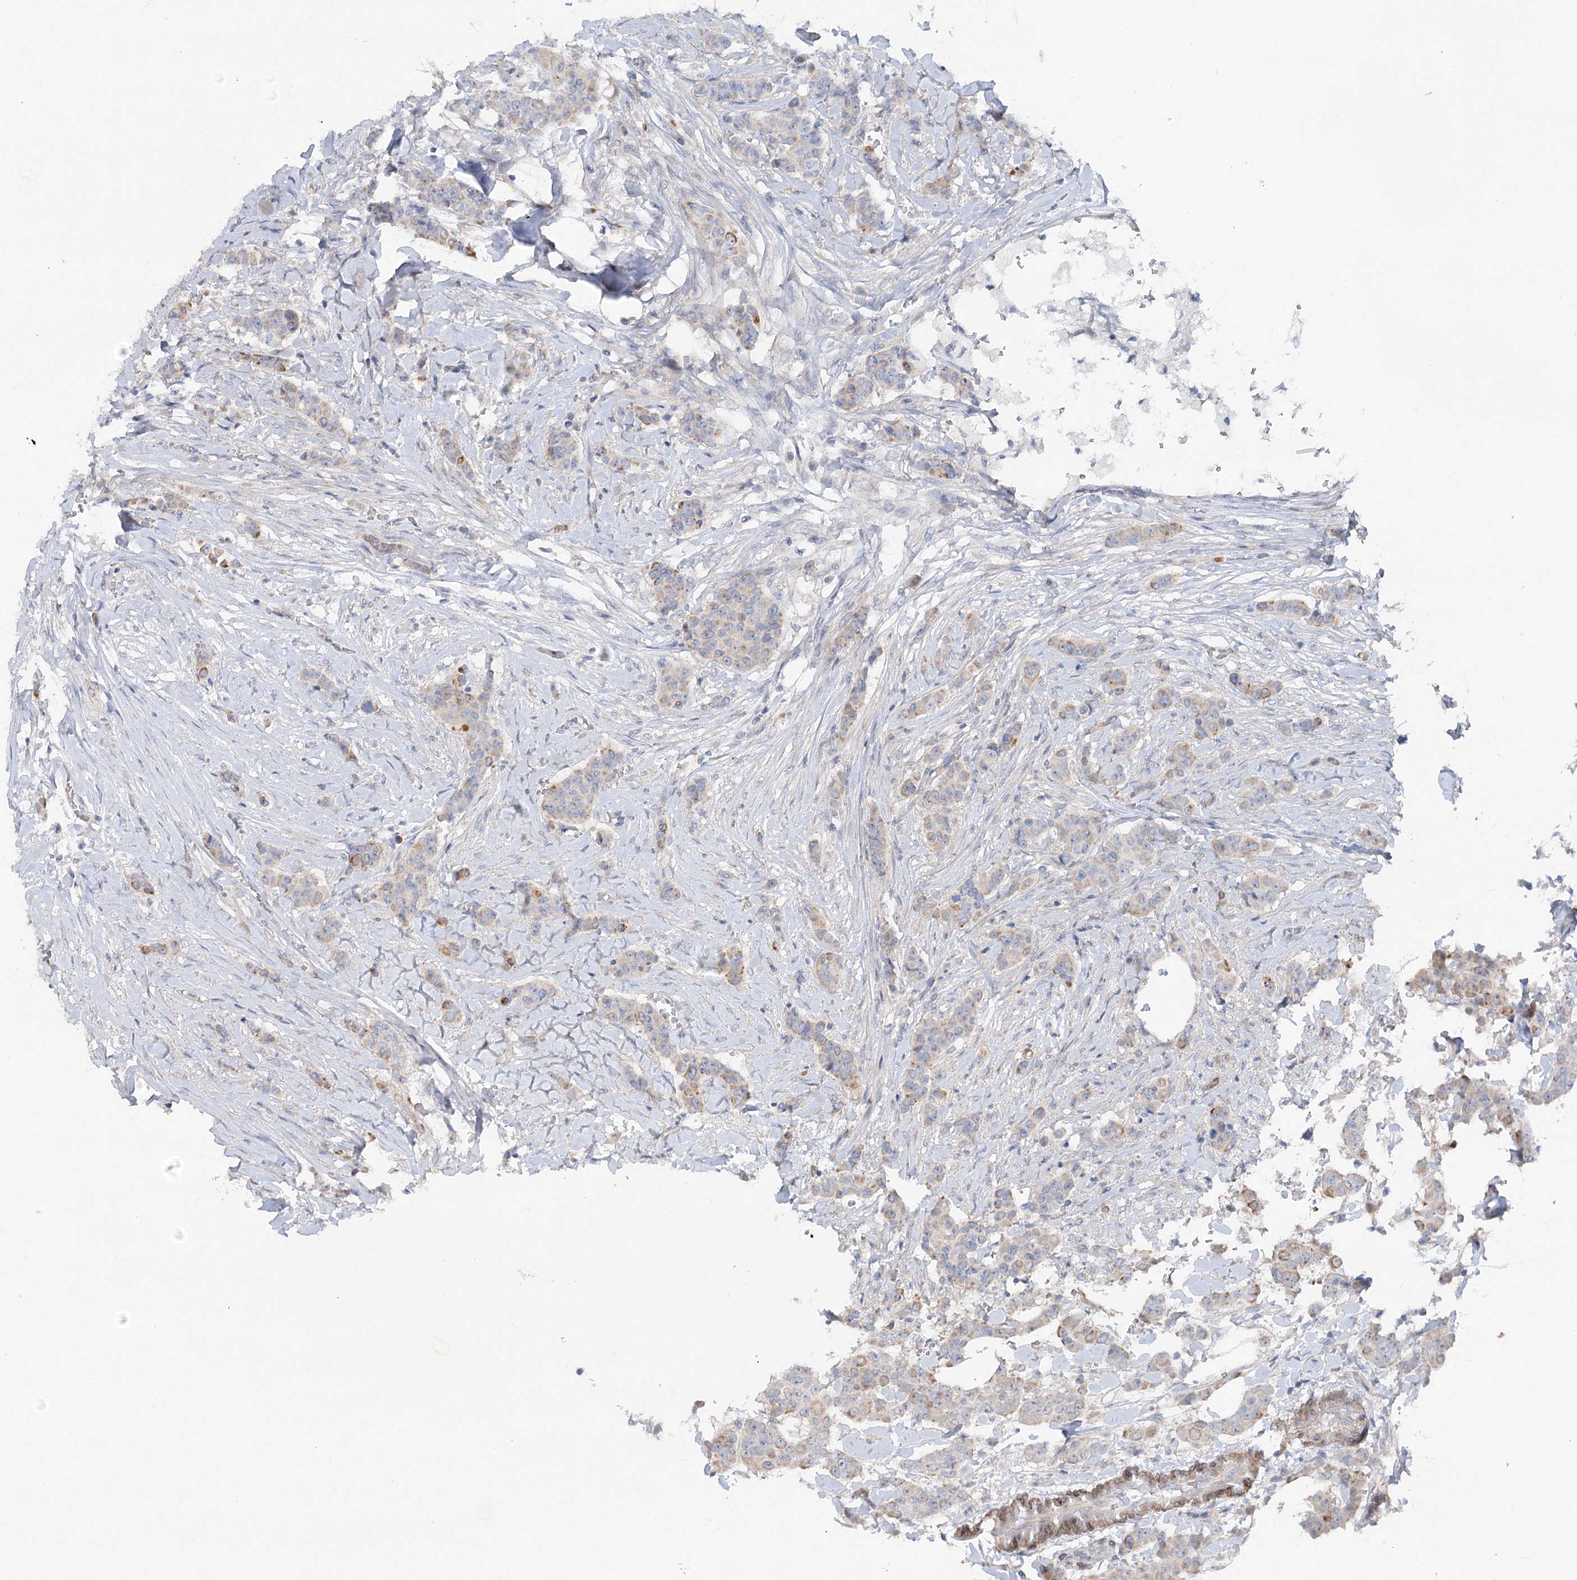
{"staining": {"intensity": "weak", "quantity": "<25%", "location": "cytoplasmic/membranous"}, "tissue": "breast cancer", "cell_type": "Tumor cells", "image_type": "cancer", "snomed": [{"axis": "morphology", "description": "Duct carcinoma"}, {"axis": "topography", "description": "Breast"}], "caption": "The IHC image has no significant positivity in tumor cells of breast cancer (infiltrating ductal carcinoma) tissue.", "gene": "SCN11A", "patient": {"sex": "female", "age": 40}}